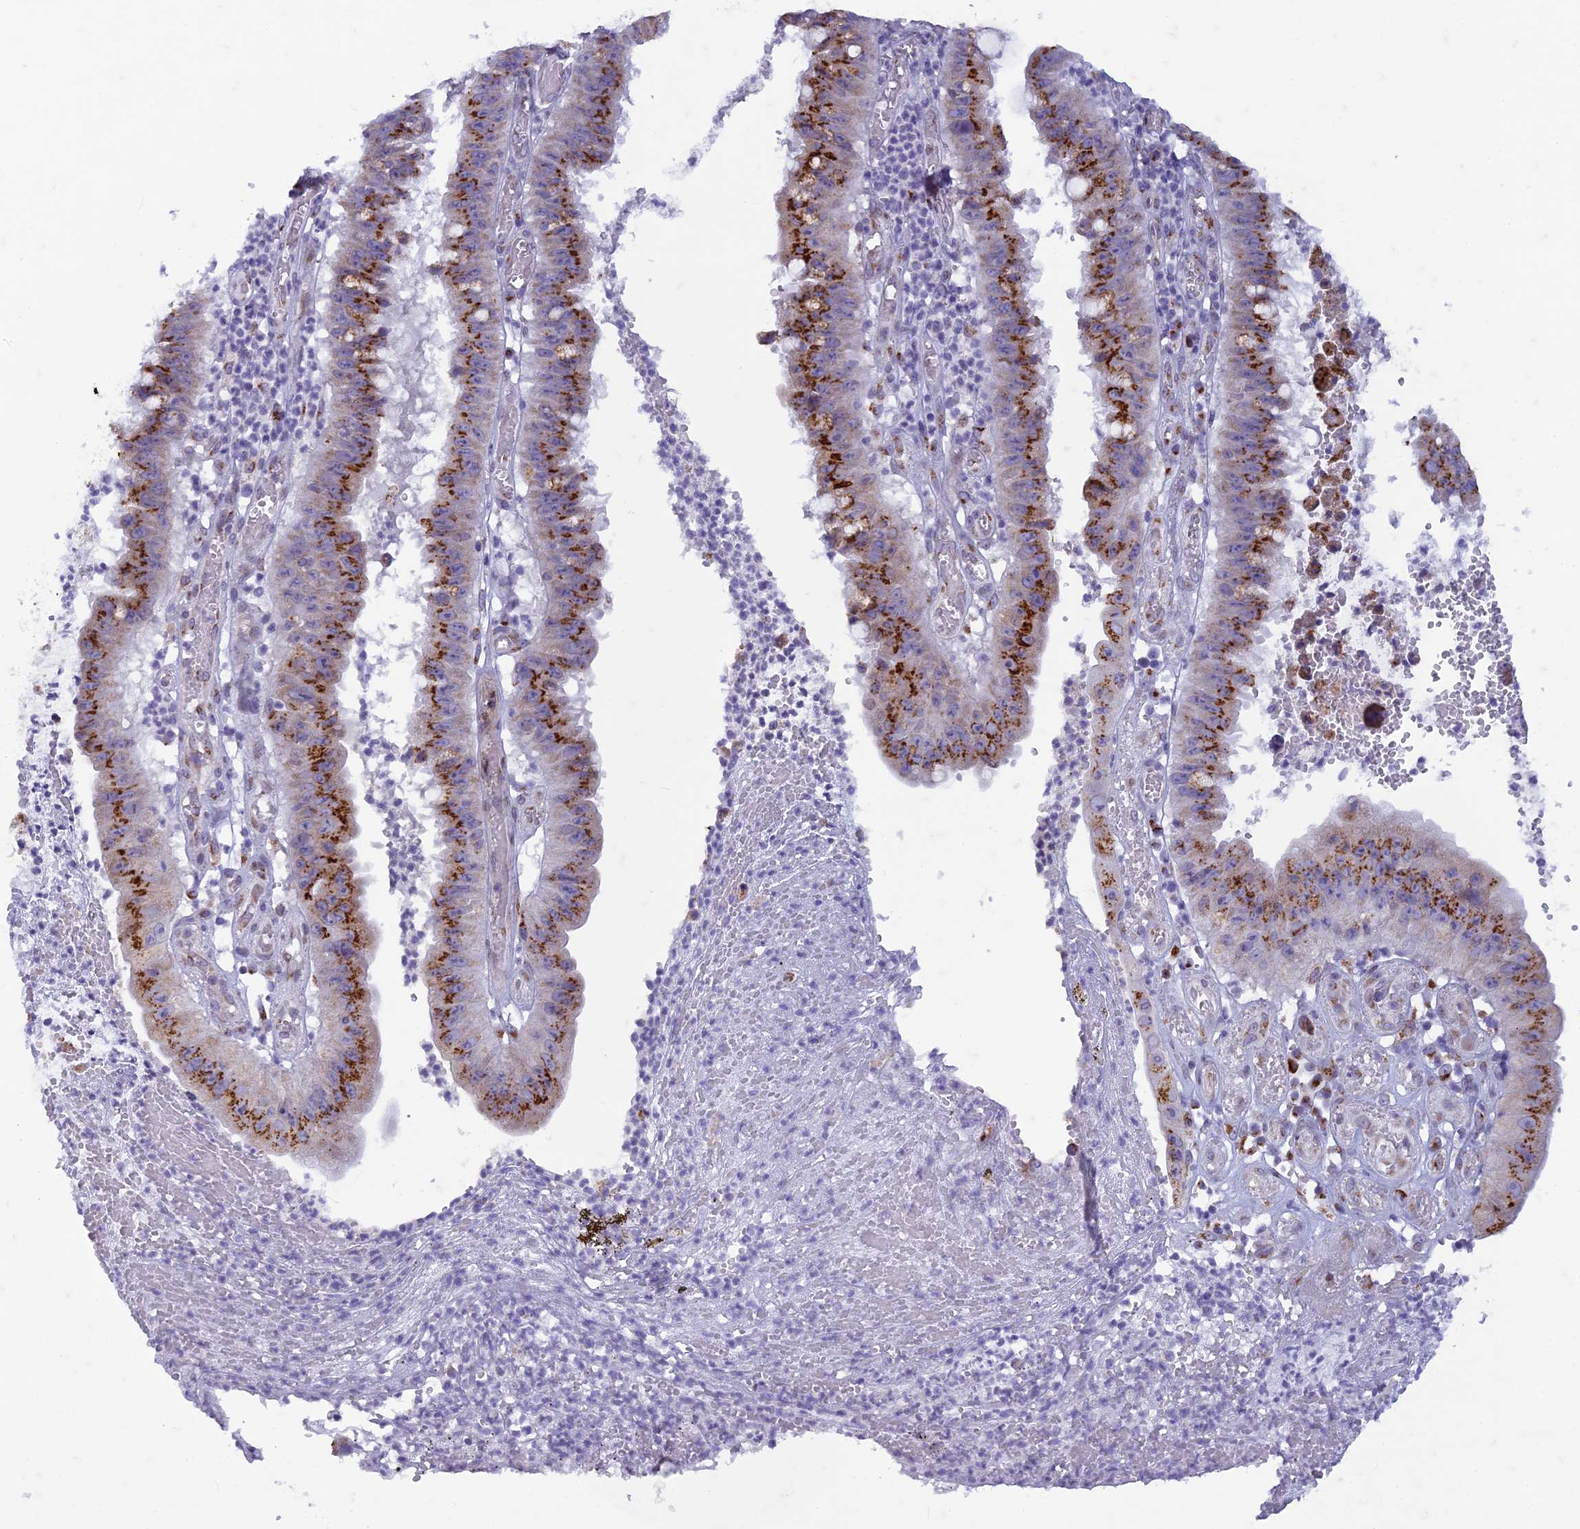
{"staining": {"intensity": "strong", "quantity": ">75%", "location": "cytoplasmic/membranous"}, "tissue": "stomach cancer", "cell_type": "Tumor cells", "image_type": "cancer", "snomed": [{"axis": "morphology", "description": "Adenocarcinoma, NOS"}, {"axis": "topography", "description": "Stomach"}], "caption": "High-power microscopy captured an immunohistochemistry (IHC) image of stomach cancer (adenocarcinoma), revealing strong cytoplasmic/membranous staining in about >75% of tumor cells. (Stains: DAB in brown, nuclei in blue, Microscopy: brightfield microscopy at high magnification).", "gene": "FAM3C", "patient": {"sex": "male", "age": 59}}